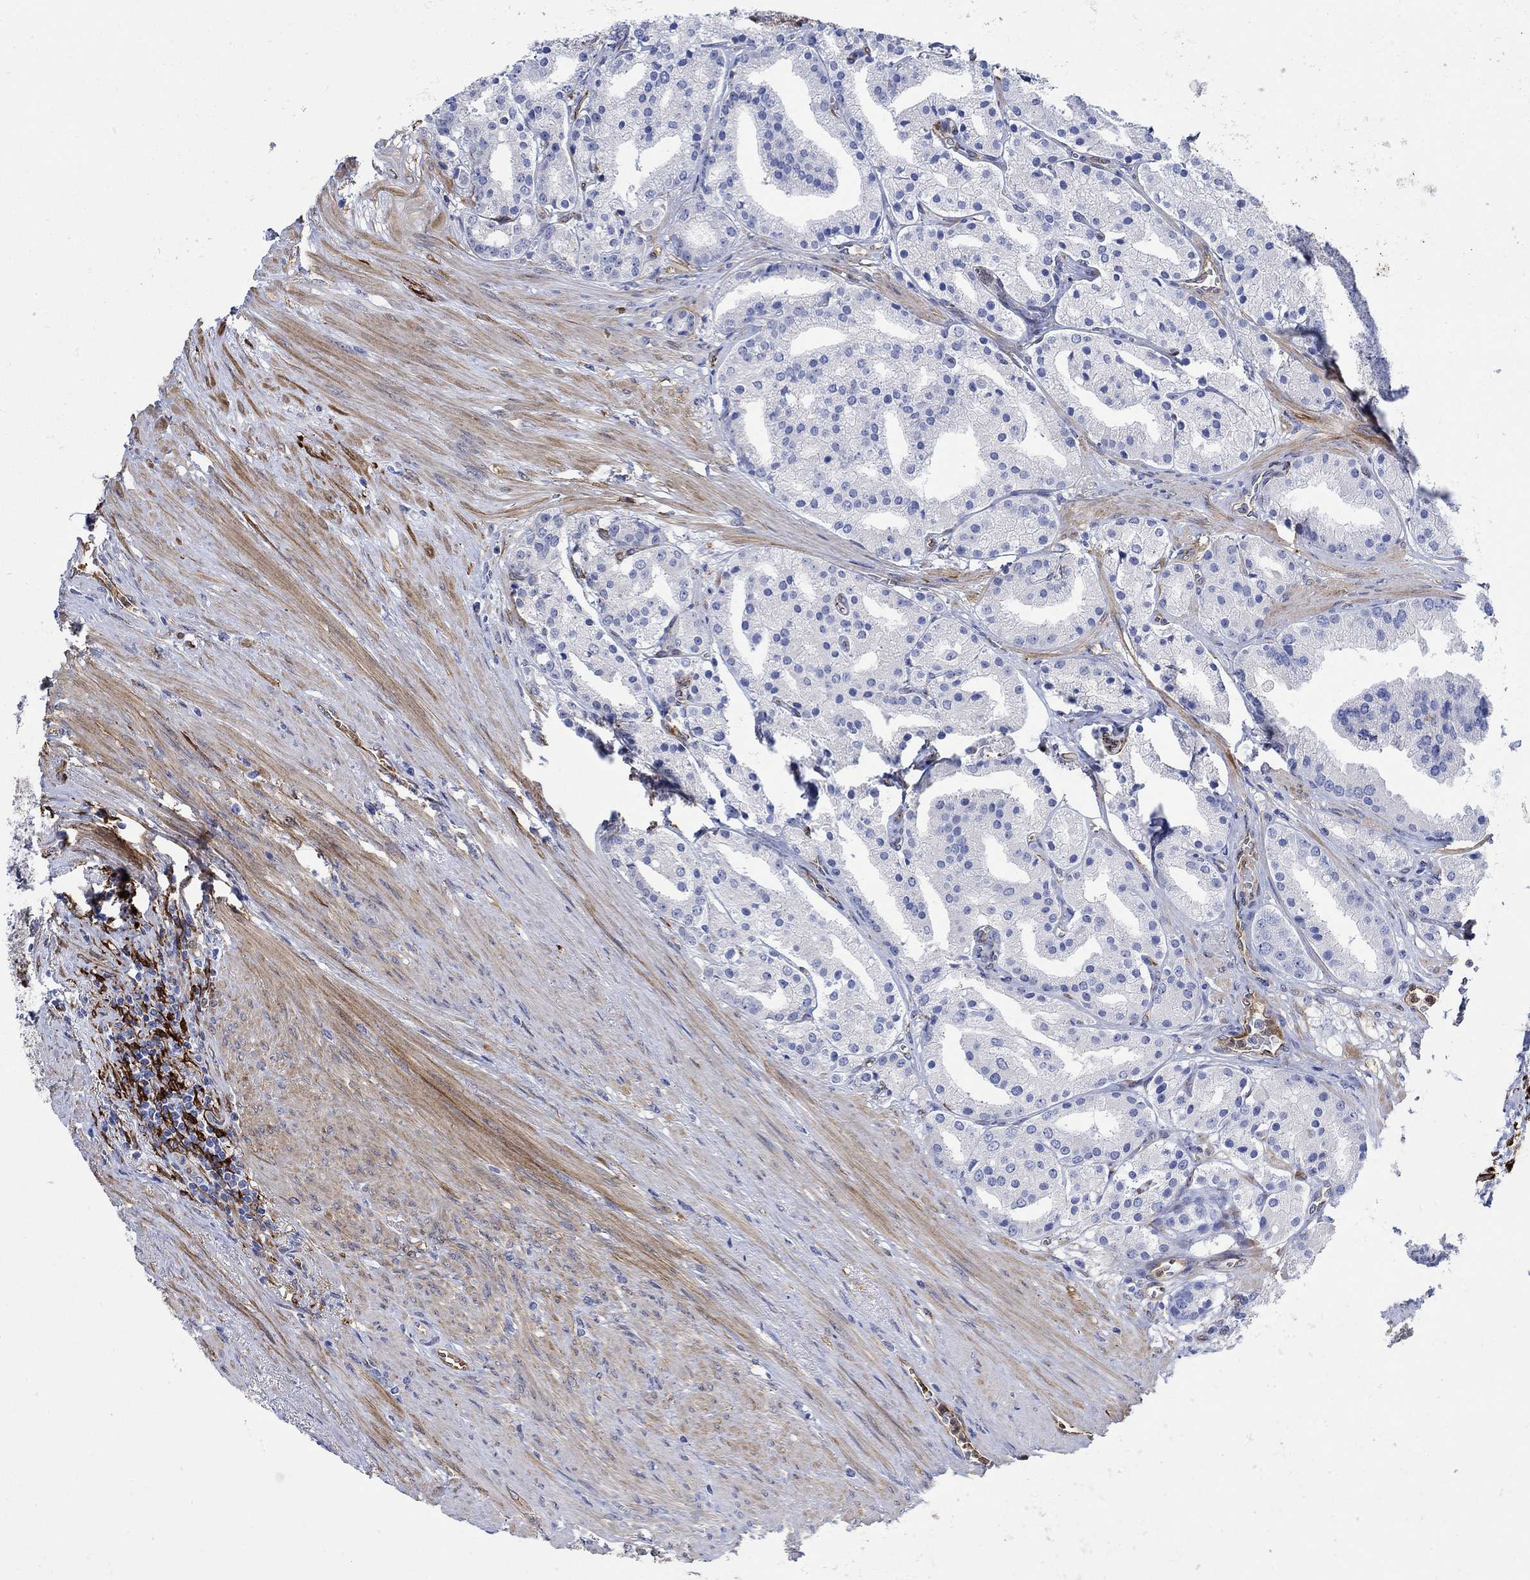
{"staining": {"intensity": "negative", "quantity": "none", "location": "none"}, "tissue": "prostate cancer", "cell_type": "Tumor cells", "image_type": "cancer", "snomed": [{"axis": "morphology", "description": "Adenocarcinoma, NOS"}, {"axis": "topography", "description": "Prostate"}], "caption": "High magnification brightfield microscopy of adenocarcinoma (prostate) stained with DAB (3,3'-diaminobenzidine) (brown) and counterstained with hematoxylin (blue): tumor cells show no significant staining. The staining is performed using DAB brown chromogen with nuclei counter-stained in using hematoxylin.", "gene": "TGM2", "patient": {"sex": "male", "age": 69}}